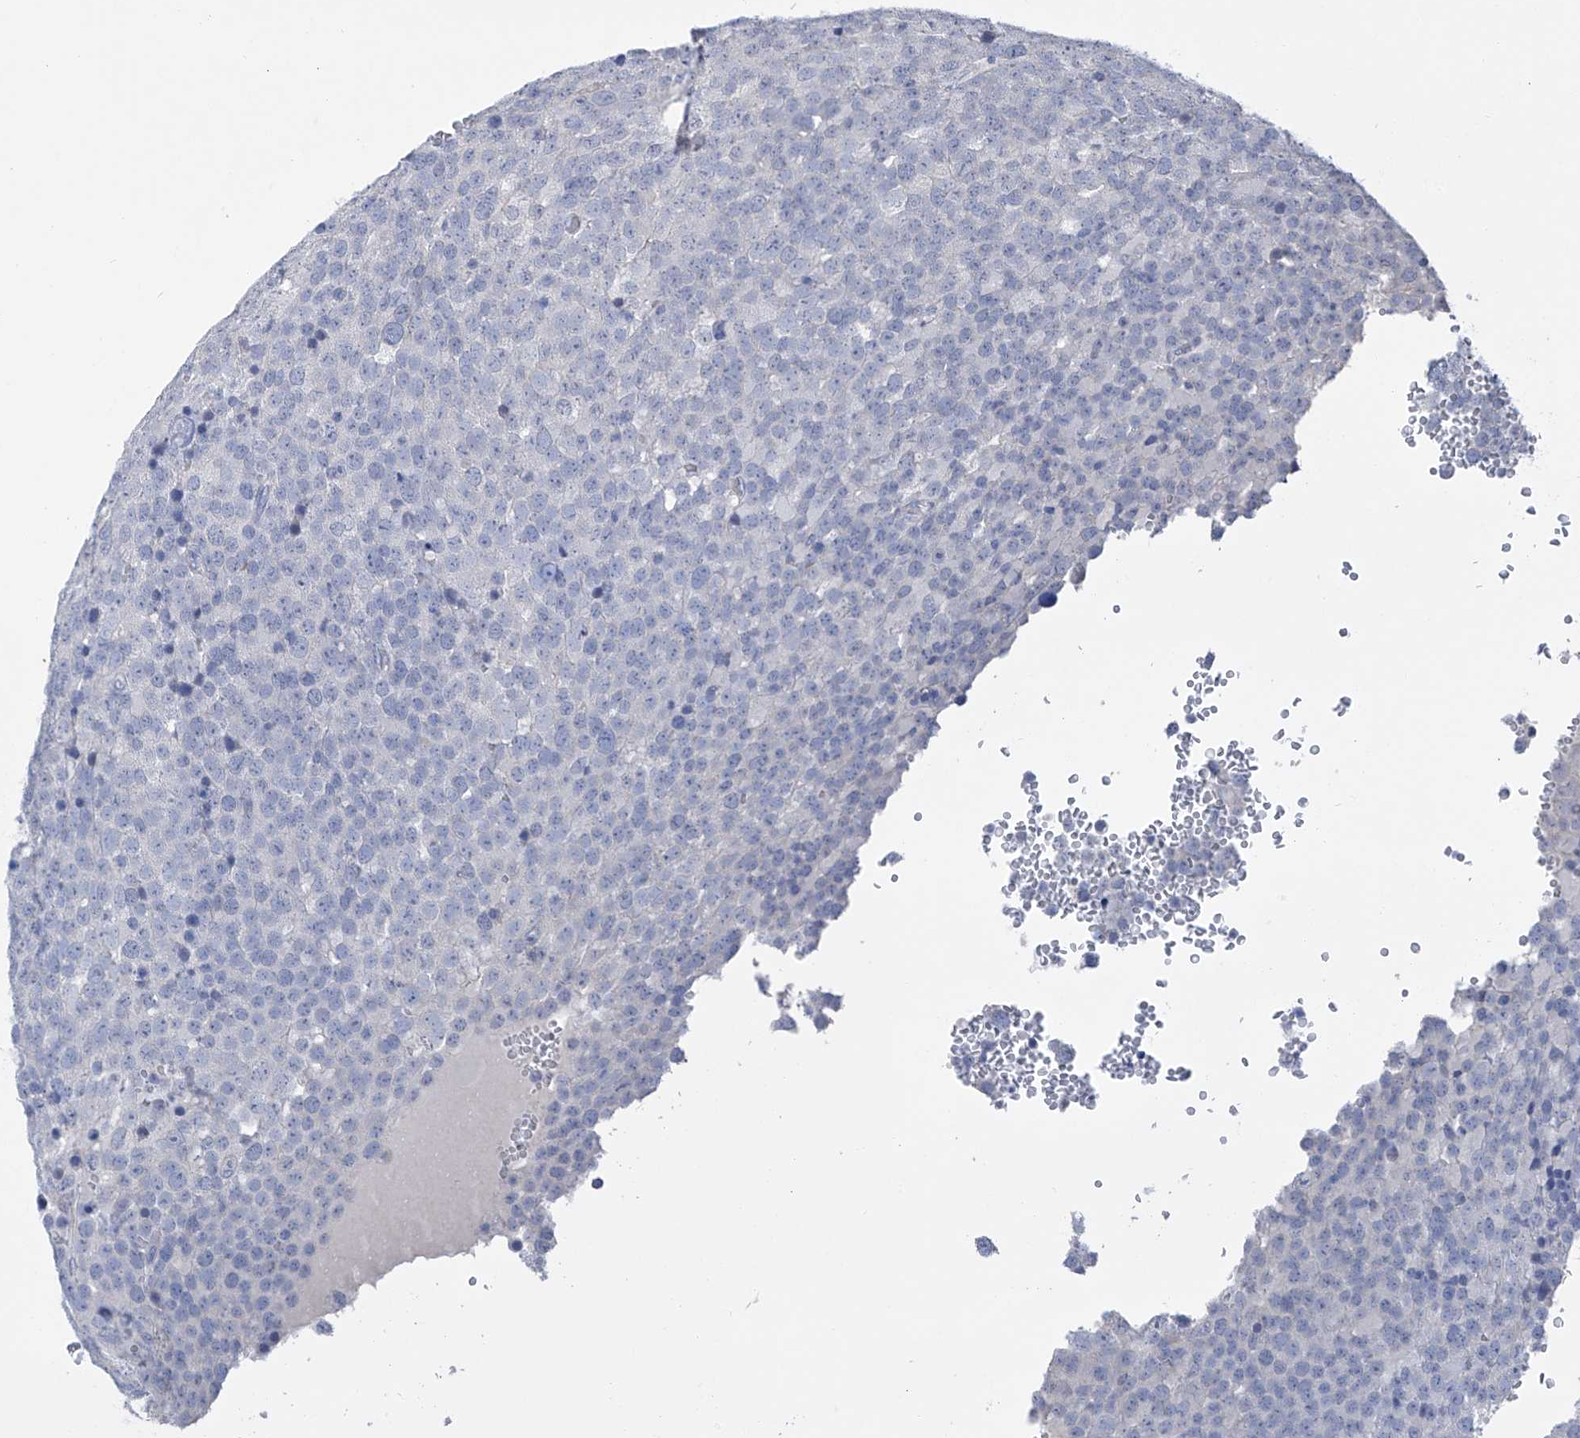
{"staining": {"intensity": "negative", "quantity": "none", "location": "none"}, "tissue": "testis cancer", "cell_type": "Tumor cells", "image_type": "cancer", "snomed": [{"axis": "morphology", "description": "Seminoma, NOS"}, {"axis": "topography", "description": "Testis"}], "caption": "IHC micrograph of human testis seminoma stained for a protein (brown), which reveals no positivity in tumor cells. Nuclei are stained in blue.", "gene": "ADRA1A", "patient": {"sex": "male", "age": 71}}